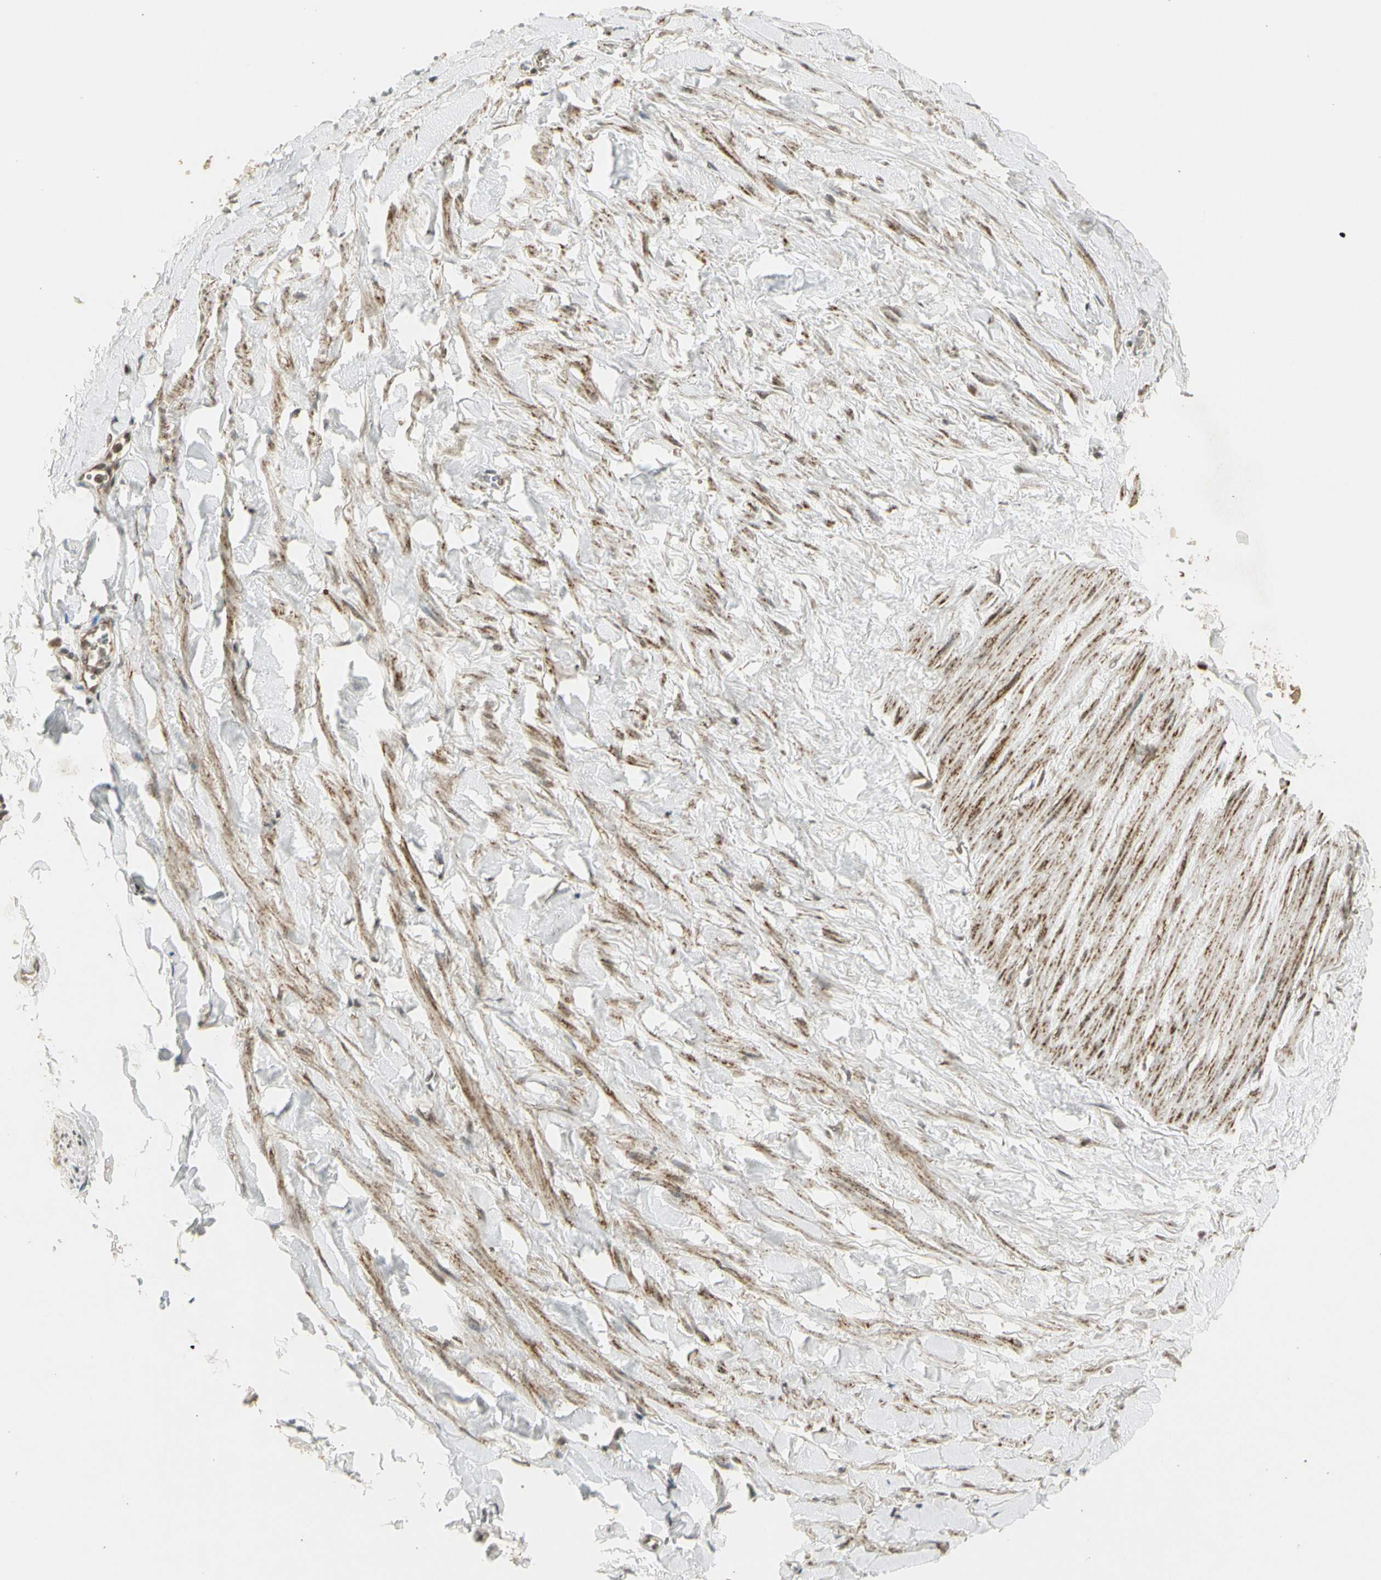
{"staining": {"intensity": "moderate", "quantity": ">75%", "location": "cytoplasmic/membranous,nuclear"}, "tissue": "adipose tissue", "cell_type": "Adipocytes", "image_type": "normal", "snomed": [{"axis": "morphology", "description": "Normal tissue, NOS"}, {"axis": "topography", "description": "Adipose tissue"}, {"axis": "topography", "description": "Peripheral nerve tissue"}], "caption": "The photomicrograph demonstrates staining of normal adipose tissue, revealing moderate cytoplasmic/membranous,nuclear protein positivity (brown color) within adipocytes. (DAB = brown stain, brightfield microscopy at high magnification).", "gene": "ZNF135", "patient": {"sex": "male", "age": 52}}